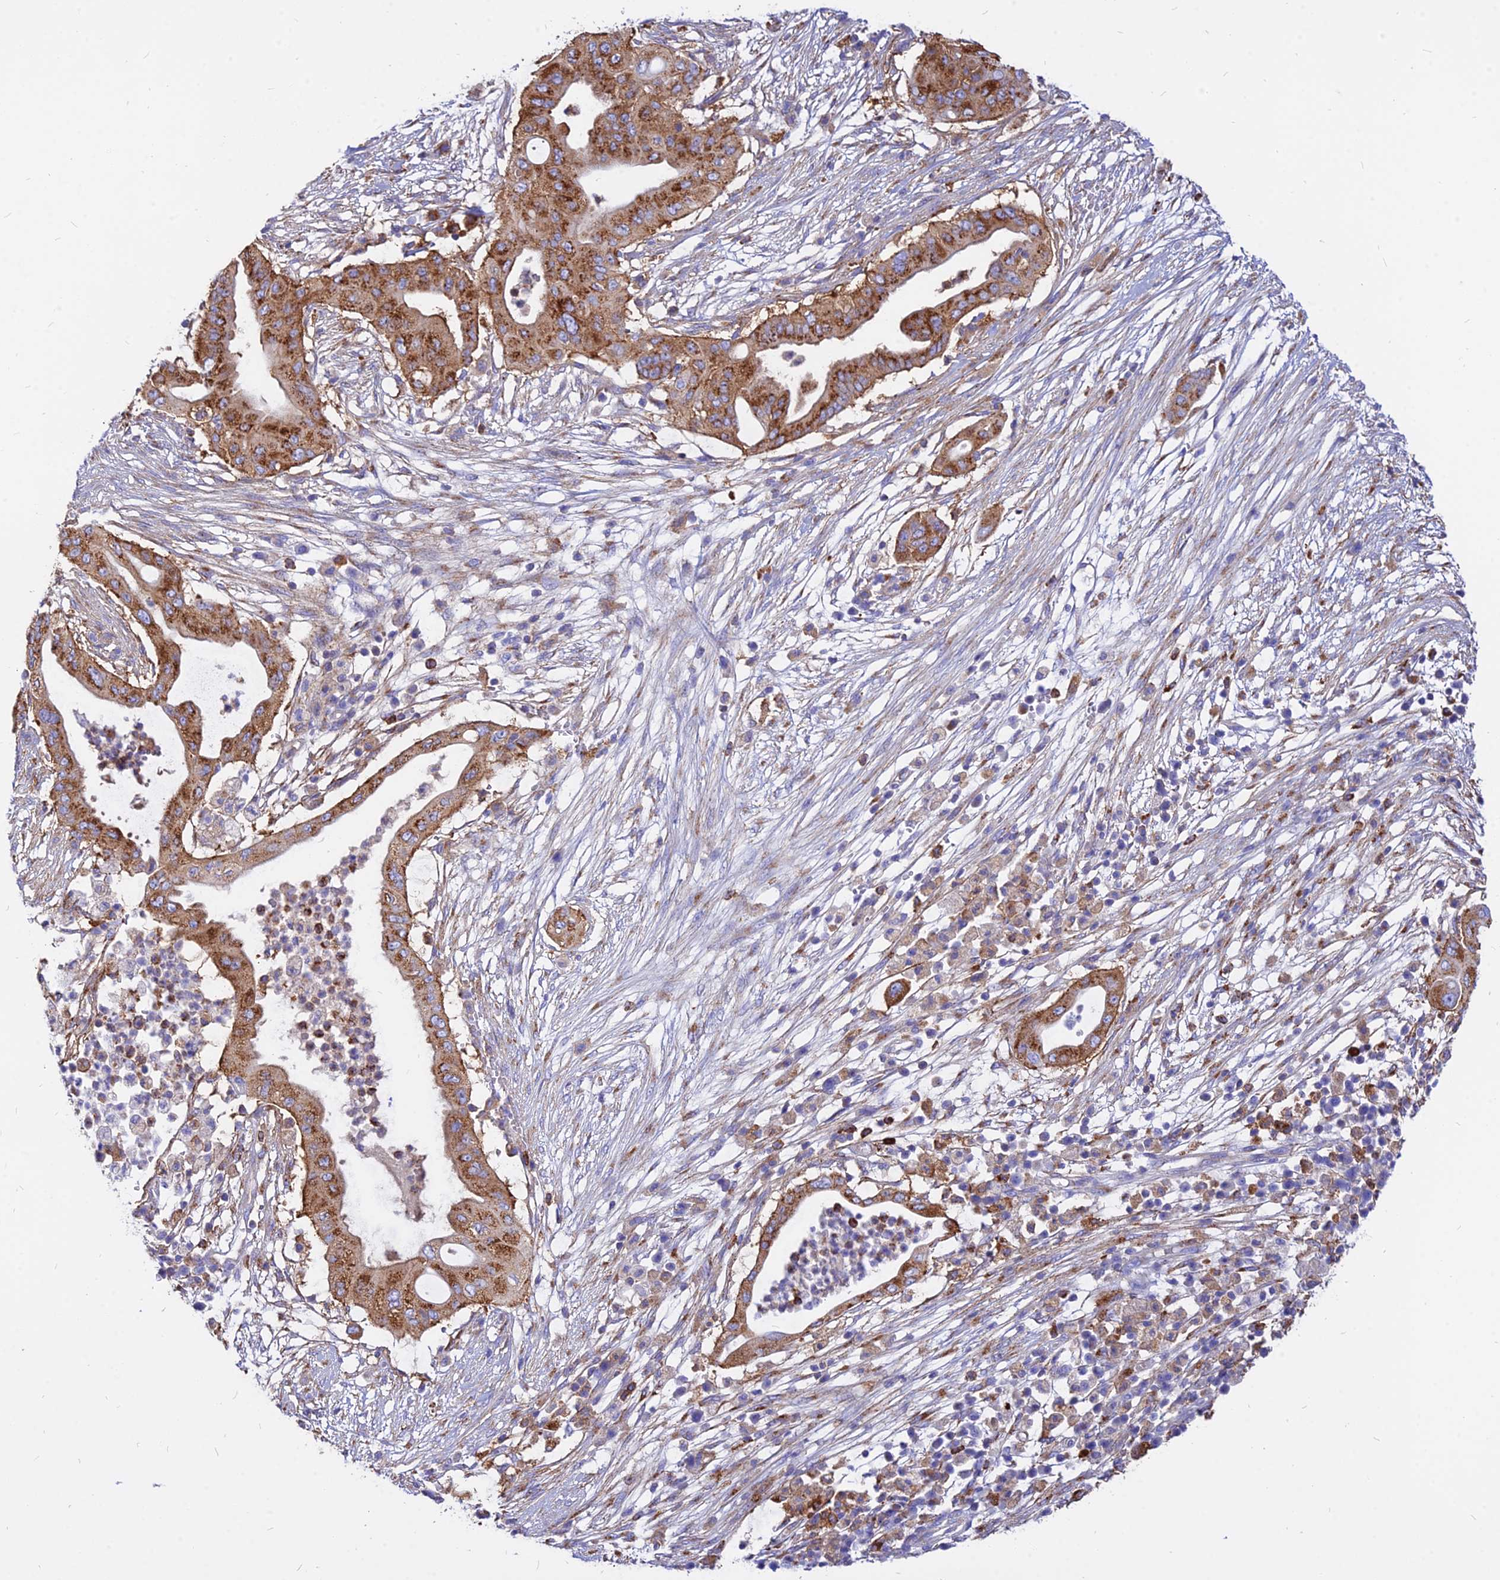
{"staining": {"intensity": "strong", "quantity": ">75%", "location": "cytoplasmic/membranous"}, "tissue": "pancreatic cancer", "cell_type": "Tumor cells", "image_type": "cancer", "snomed": [{"axis": "morphology", "description": "Adenocarcinoma, NOS"}, {"axis": "topography", "description": "Pancreas"}], "caption": "This image displays IHC staining of human pancreatic cancer, with high strong cytoplasmic/membranous positivity in approximately >75% of tumor cells.", "gene": "AGTRAP", "patient": {"sex": "male", "age": 68}}